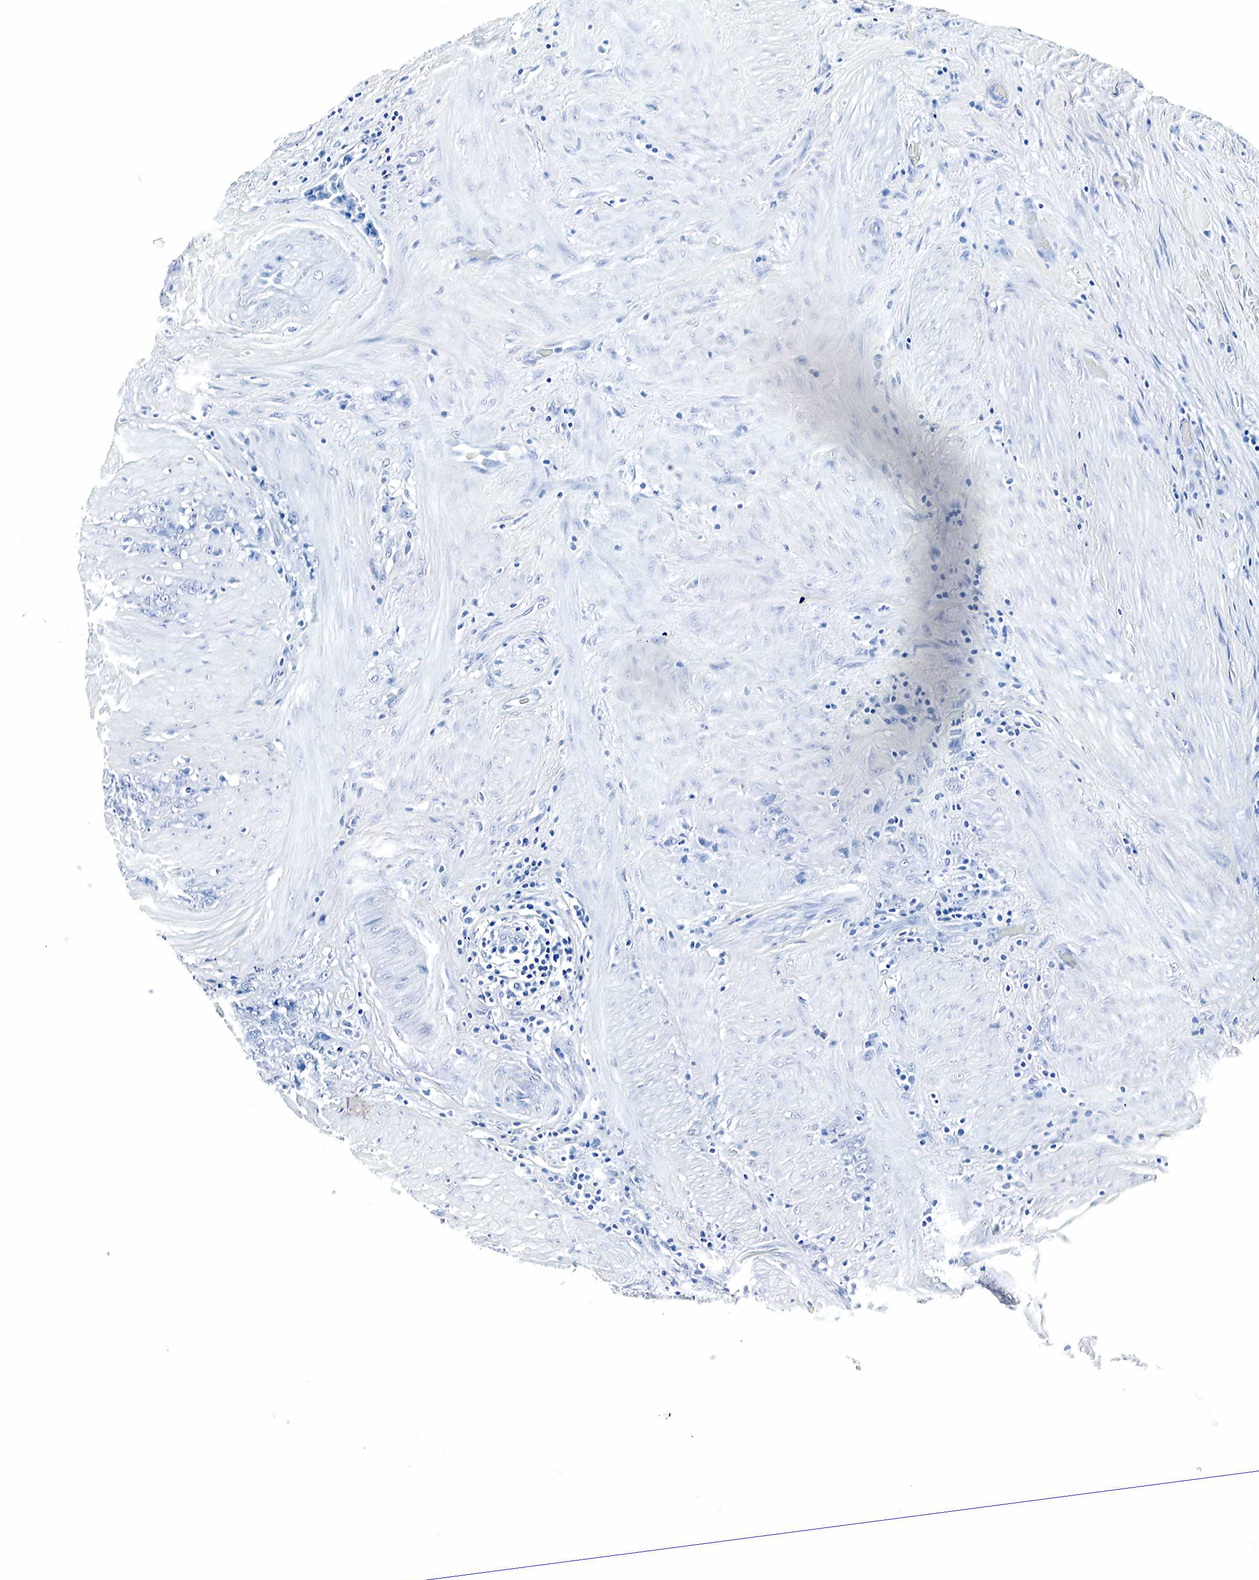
{"staining": {"intensity": "negative", "quantity": "none", "location": "none"}, "tissue": "liver cancer", "cell_type": "Tumor cells", "image_type": "cancer", "snomed": [{"axis": "morphology", "description": "Carcinoma, Hepatocellular, NOS"}, {"axis": "topography", "description": "Liver"}], "caption": "Immunohistochemistry image of liver hepatocellular carcinoma stained for a protein (brown), which demonstrates no positivity in tumor cells.", "gene": "GAST", "patient": {"sex": "male", "age": 69}}